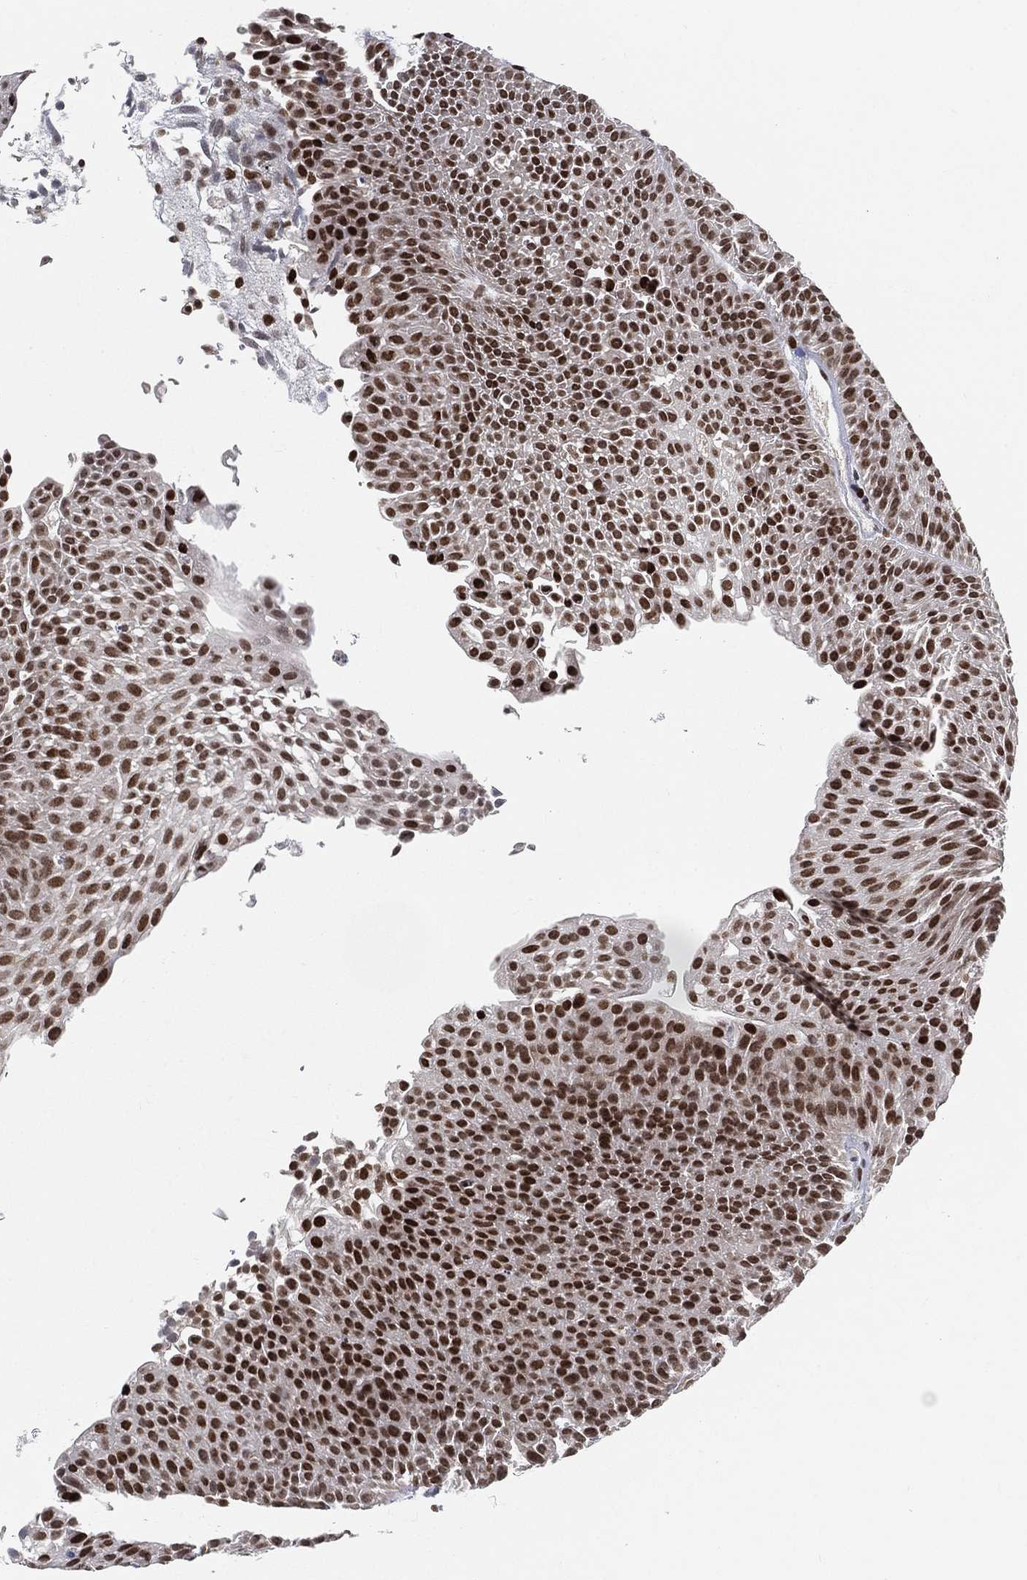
{"staining": {"intensity": "strong", "quantity": ">75%", "location": "nuclear"}, "tissue": "urothelial cancer", "cell_type": "Tumor cells", "image_type": "cancer", "snomed": [{"axis": "morphology", "description": "Urothelial carcinoma, Low grade"}, {"axis": "topography", "description": "Urinary bladder"}], "caption": "Urothelial cancer stained with DAB IHC exhibits high levels of strong nuclear positivity in about >75% of tumor cells.", "gene": "YLPM1", "patient": {"sex": "male", "age": 65}}